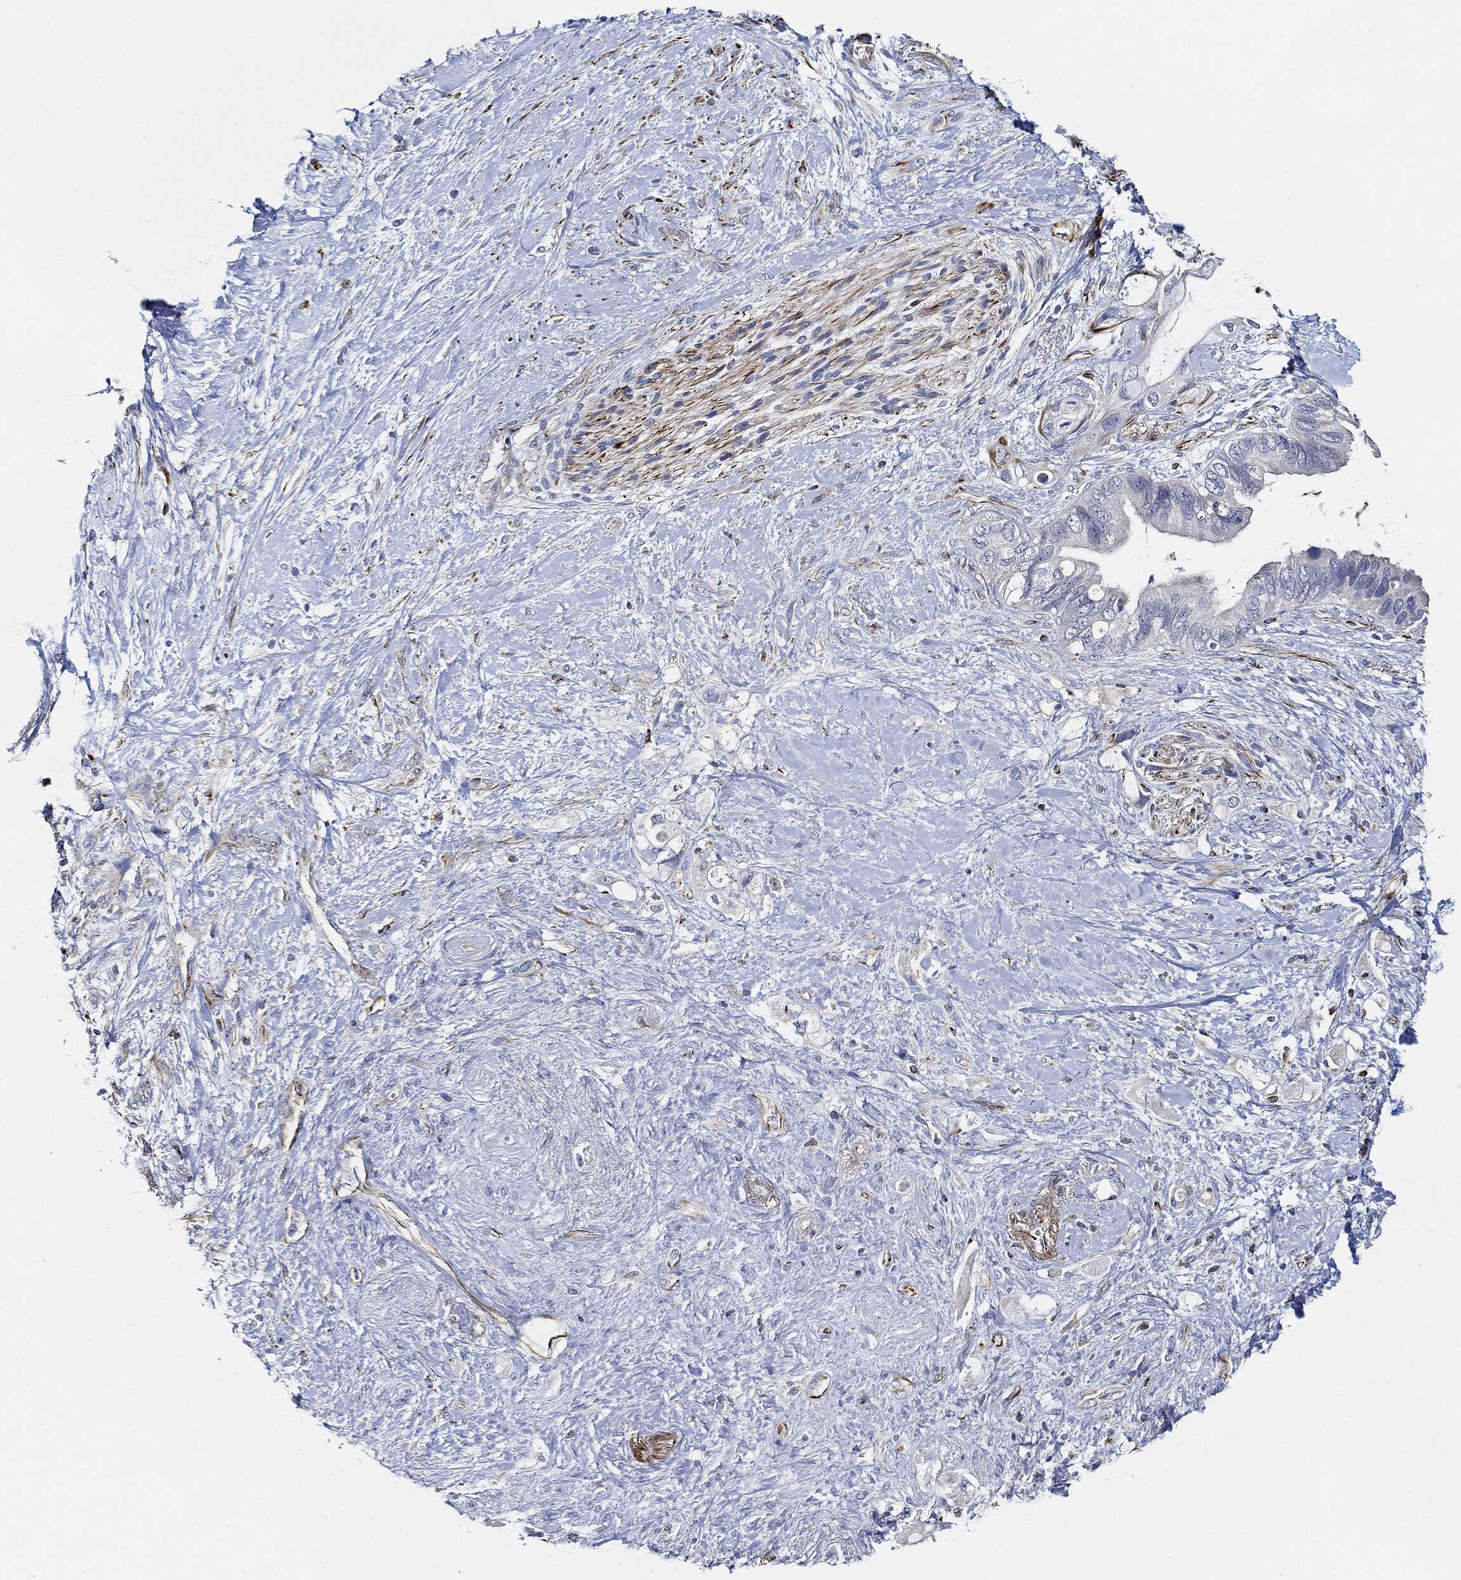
{"staining": {"intensity": "negative", "quantity": "none", "location": "none"}, "tissue": "pancreatic cancer", "cell_type": "Tumor cells", "image_type": "cancer", "snomed": [{"axis": "morphology", "description": "Adenocarcinoma, NOS"}, {"axis": "topography", "description": "Pancreas"}], "caption": "Immunohistochemical staining of human pancreatic cancer (adenocarcinoma) reveals no significant staining in tumor cells.", "gene": "THSD1", "patient": {"sex": "female", "age": 56}}